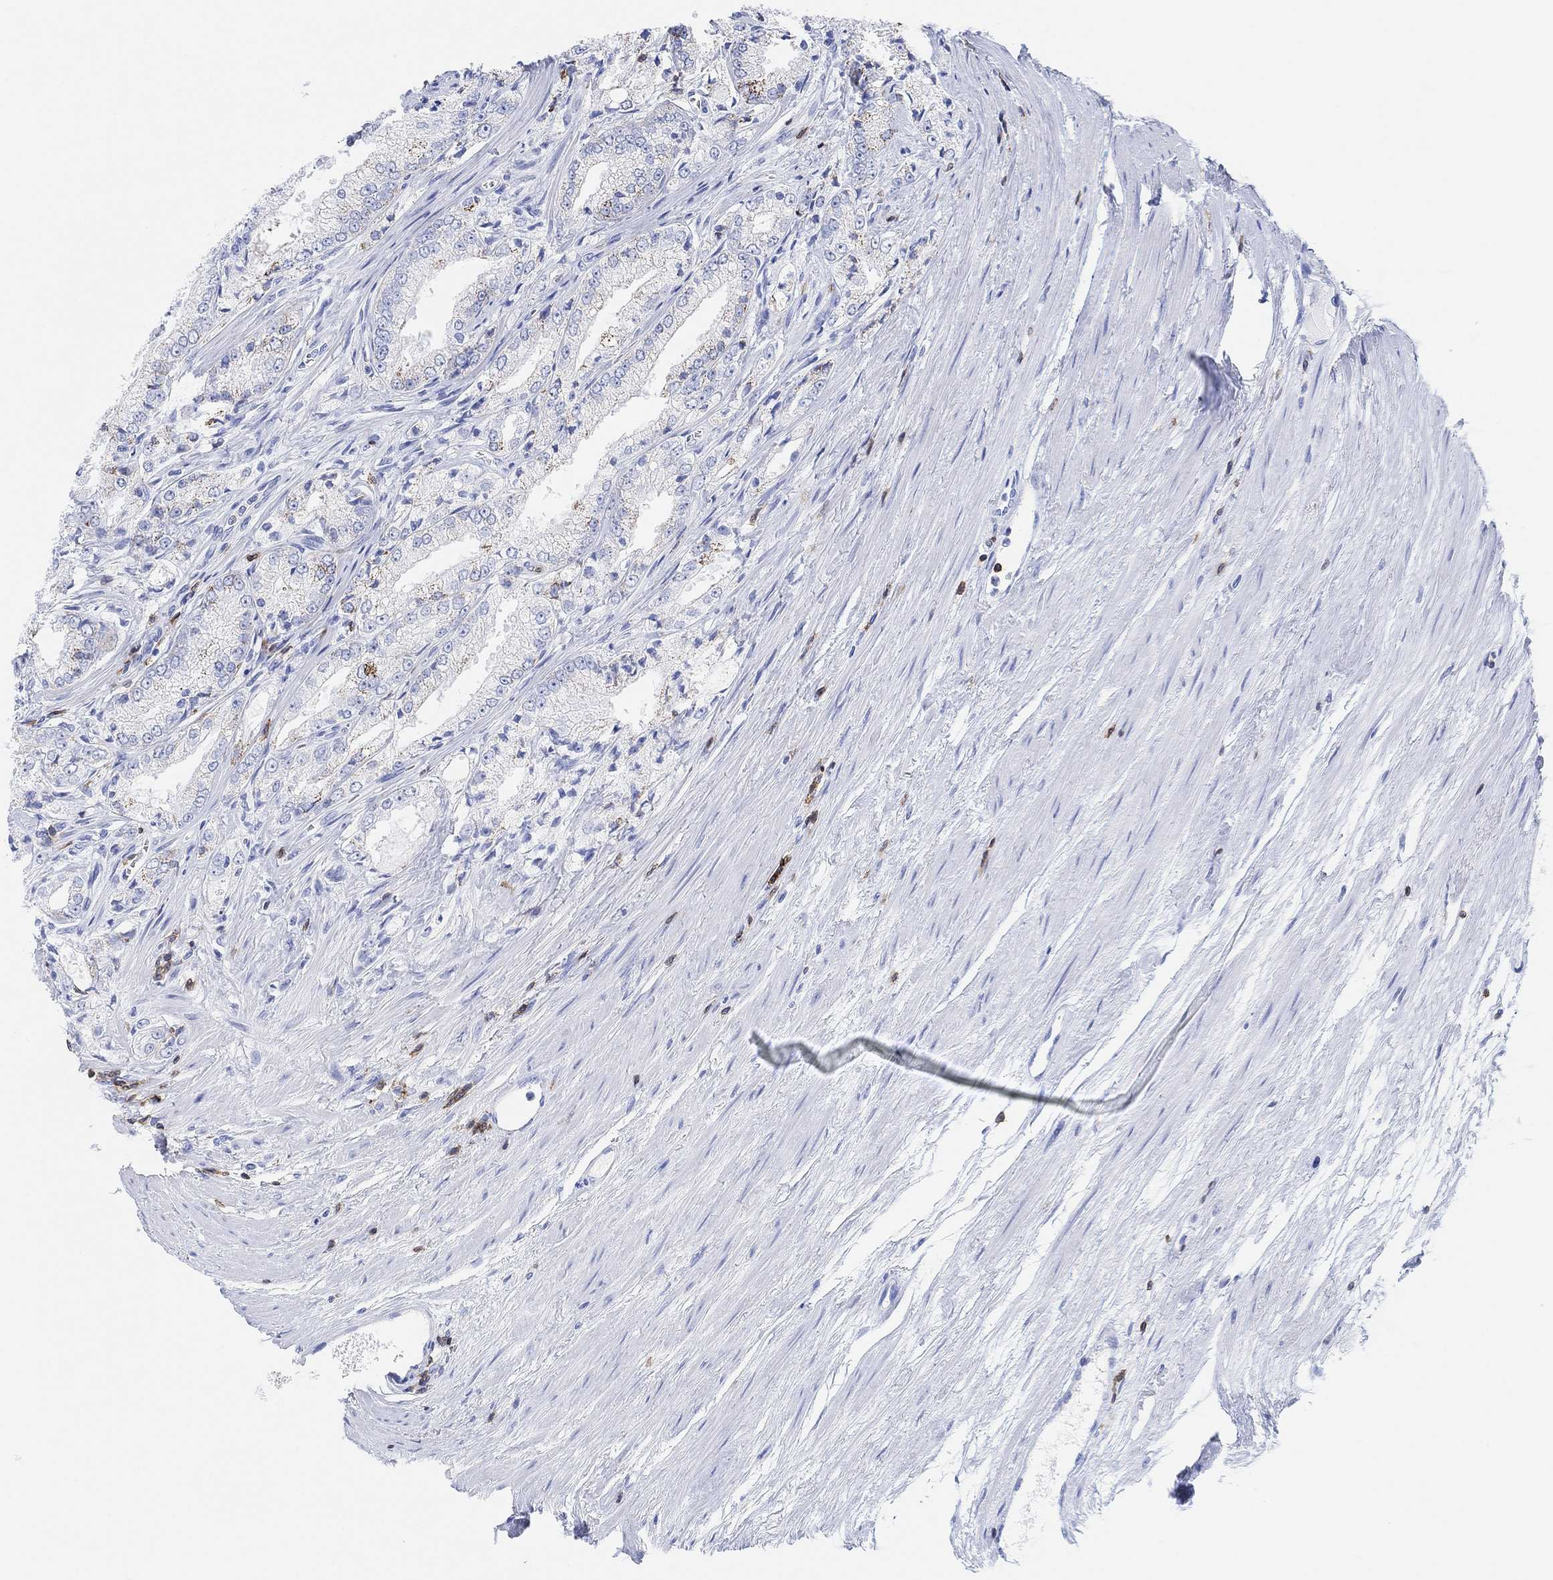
{"staining": {"intensity": "strong", "quantity": "<25%", "location": "cytoplasmic/membranous"}, "tissue": "prostate cancer", "cell_type": "Tumor cells", "image_type": "cancer", "snomed": [{"axis": "morphology", "description": "Adenocarcinoma, NOS"}, {"axis": "morphology", "description": "Adenocarcinoma, High grade"}, {"axis": "topography", "description": "Prostate"}], "caption": "A brown stain highlights strong cytoplasmic/membranous staining of a protein in adenocarcinoma (prostate) tumor cells.", "gene": "GPR65", "patient": {"sex": "male", "age": 70}}